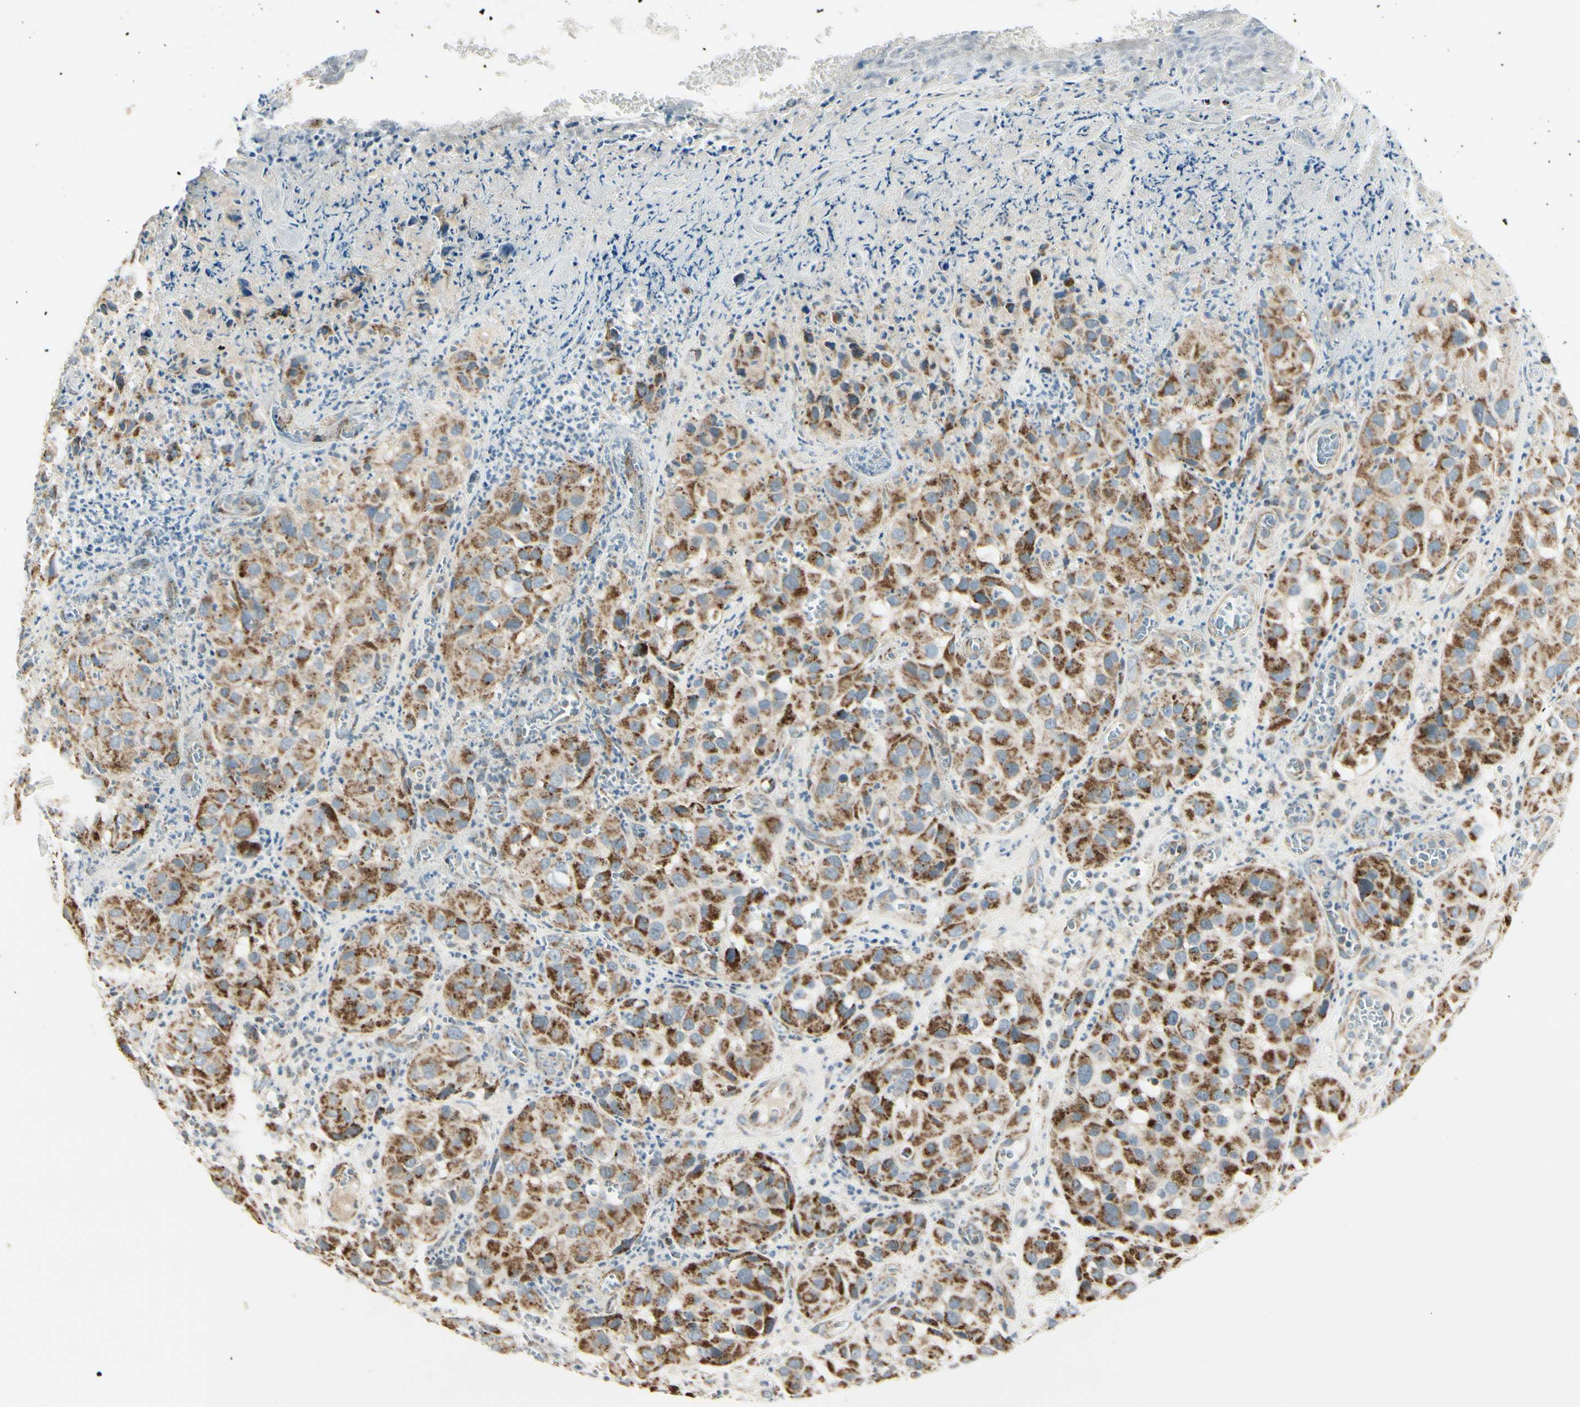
{"staining": {"intensity": "strong", "quantity": ">75%", "location": "cytoplasmic/membranous"}, "tissue": "melanoma", "cell_type": "Tumor cells", "image_type": "cancer", "snomed": [{"axis": "morphology", "description": "Malignant melanoma, NOS"}, {"axis": "topography", "description": "Skin"}], "caption": "Malignant melanoma stained for a protein exhibits strong cytoplasmic/membranous positivity in tumor cells.", "gene": "ANKS6", "patient": {"sex": "female", "age": 21}}